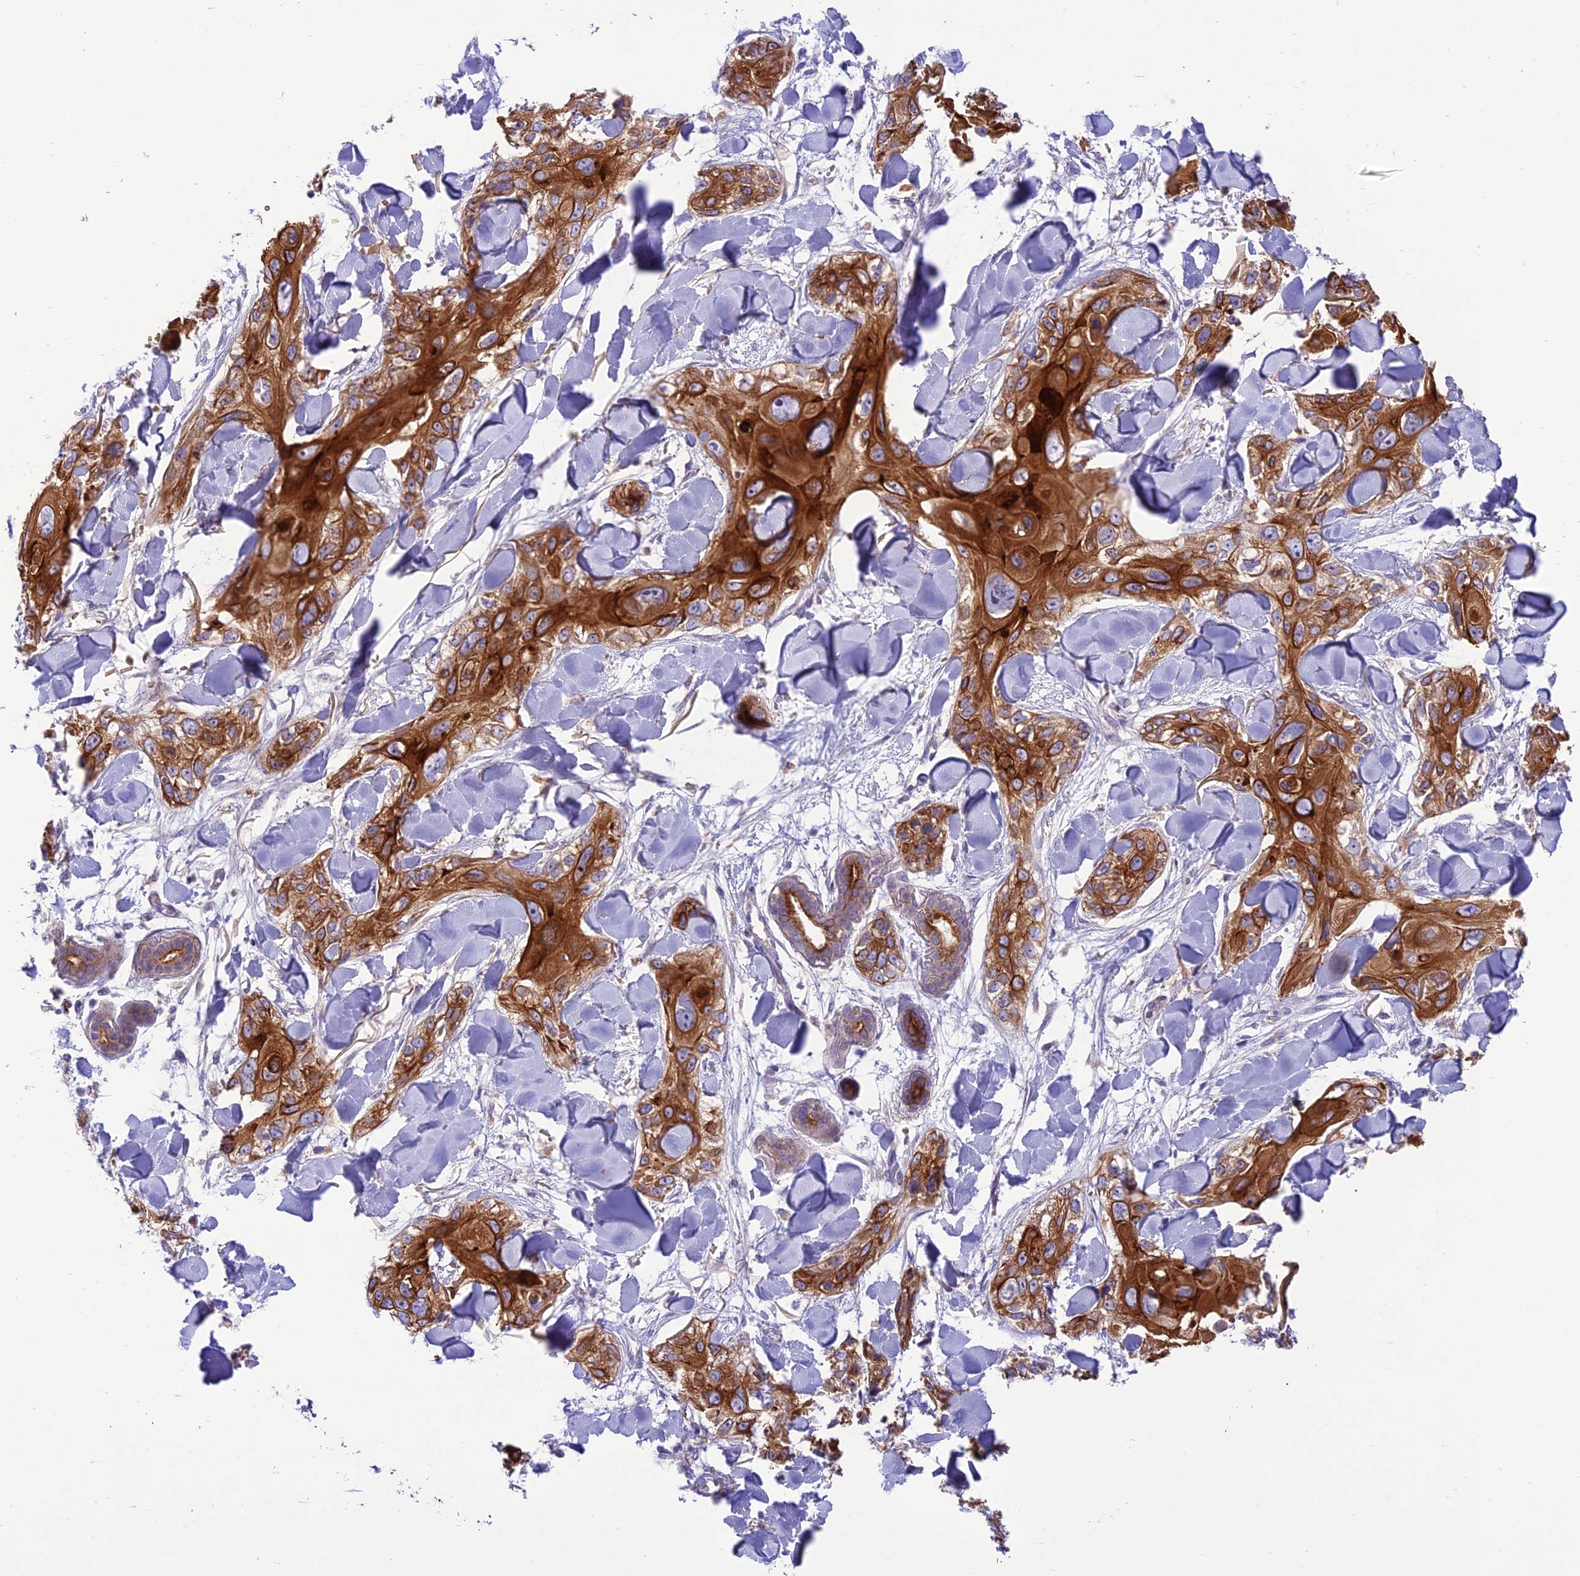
{"staining": {"intensity": "strong", "quantity": ">75%", "location": "cytoplasmic/membranous"}, "tissue": "skin cancer", "cell_type": "Tumor cells", "image_type": "cancer", "snomed": [{"axis": "morphology", "description": "Normal tissue, NOS"}, {"axis": "morphology", "description": "Squamous cell carcinoma, NOS"}, {"axis": "topography", "description": "Skin"}], "caption": "Brown immunohistochemical staining in human skin squamous cell carcinoma shows strong cytoplasmic/membranous staining in approximately >75% of tumor cells. (DAB (3,3'-diaminobenzidine) IHC, brown staining for protein, blue staining for nuclei).", "gene": "JMY", "patient": {"sex": "male", "age": 72}}